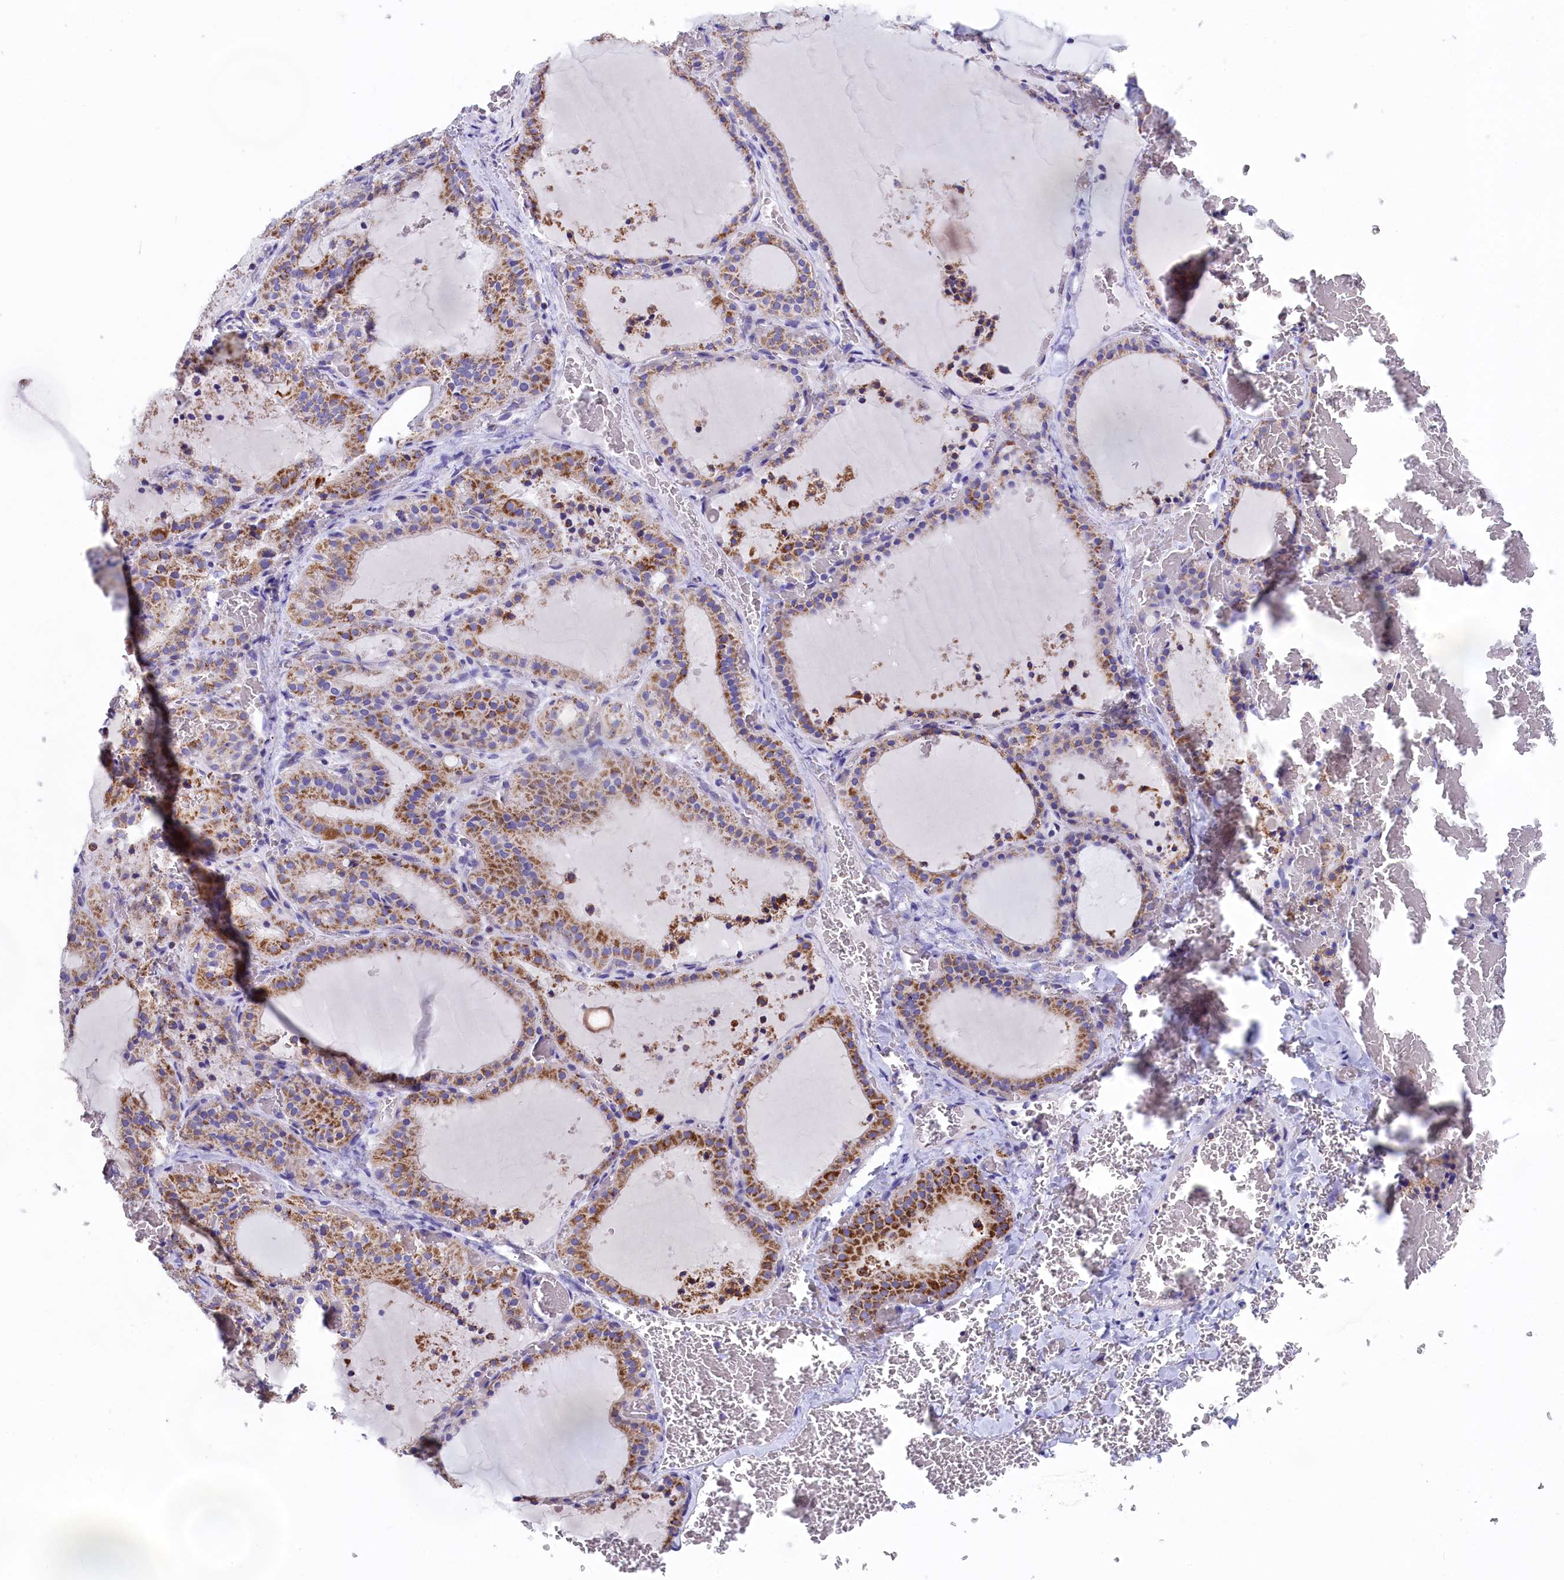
{"staining": {"intensity": "moderate", "quantity": ">75%", "location": "cytoplasmic/membranous"}, "tissue": "thyroid gland", "cell_type": "Glandular cells", "image_type": "normal", "snomed": [{"axis": "morphology", "description": "Normal tissue, NOS"}, {"axis": "topography", "description": "Thyroid gland"}], "caption": "About >75% of glandular cells in normal human thyroid gland display moderate cytoplasmic/membranous protein positivity as visualized by brown immunohistochemical staining.", "gene": "PRDM12", "patient": {"sex": "female", "age": 39}}